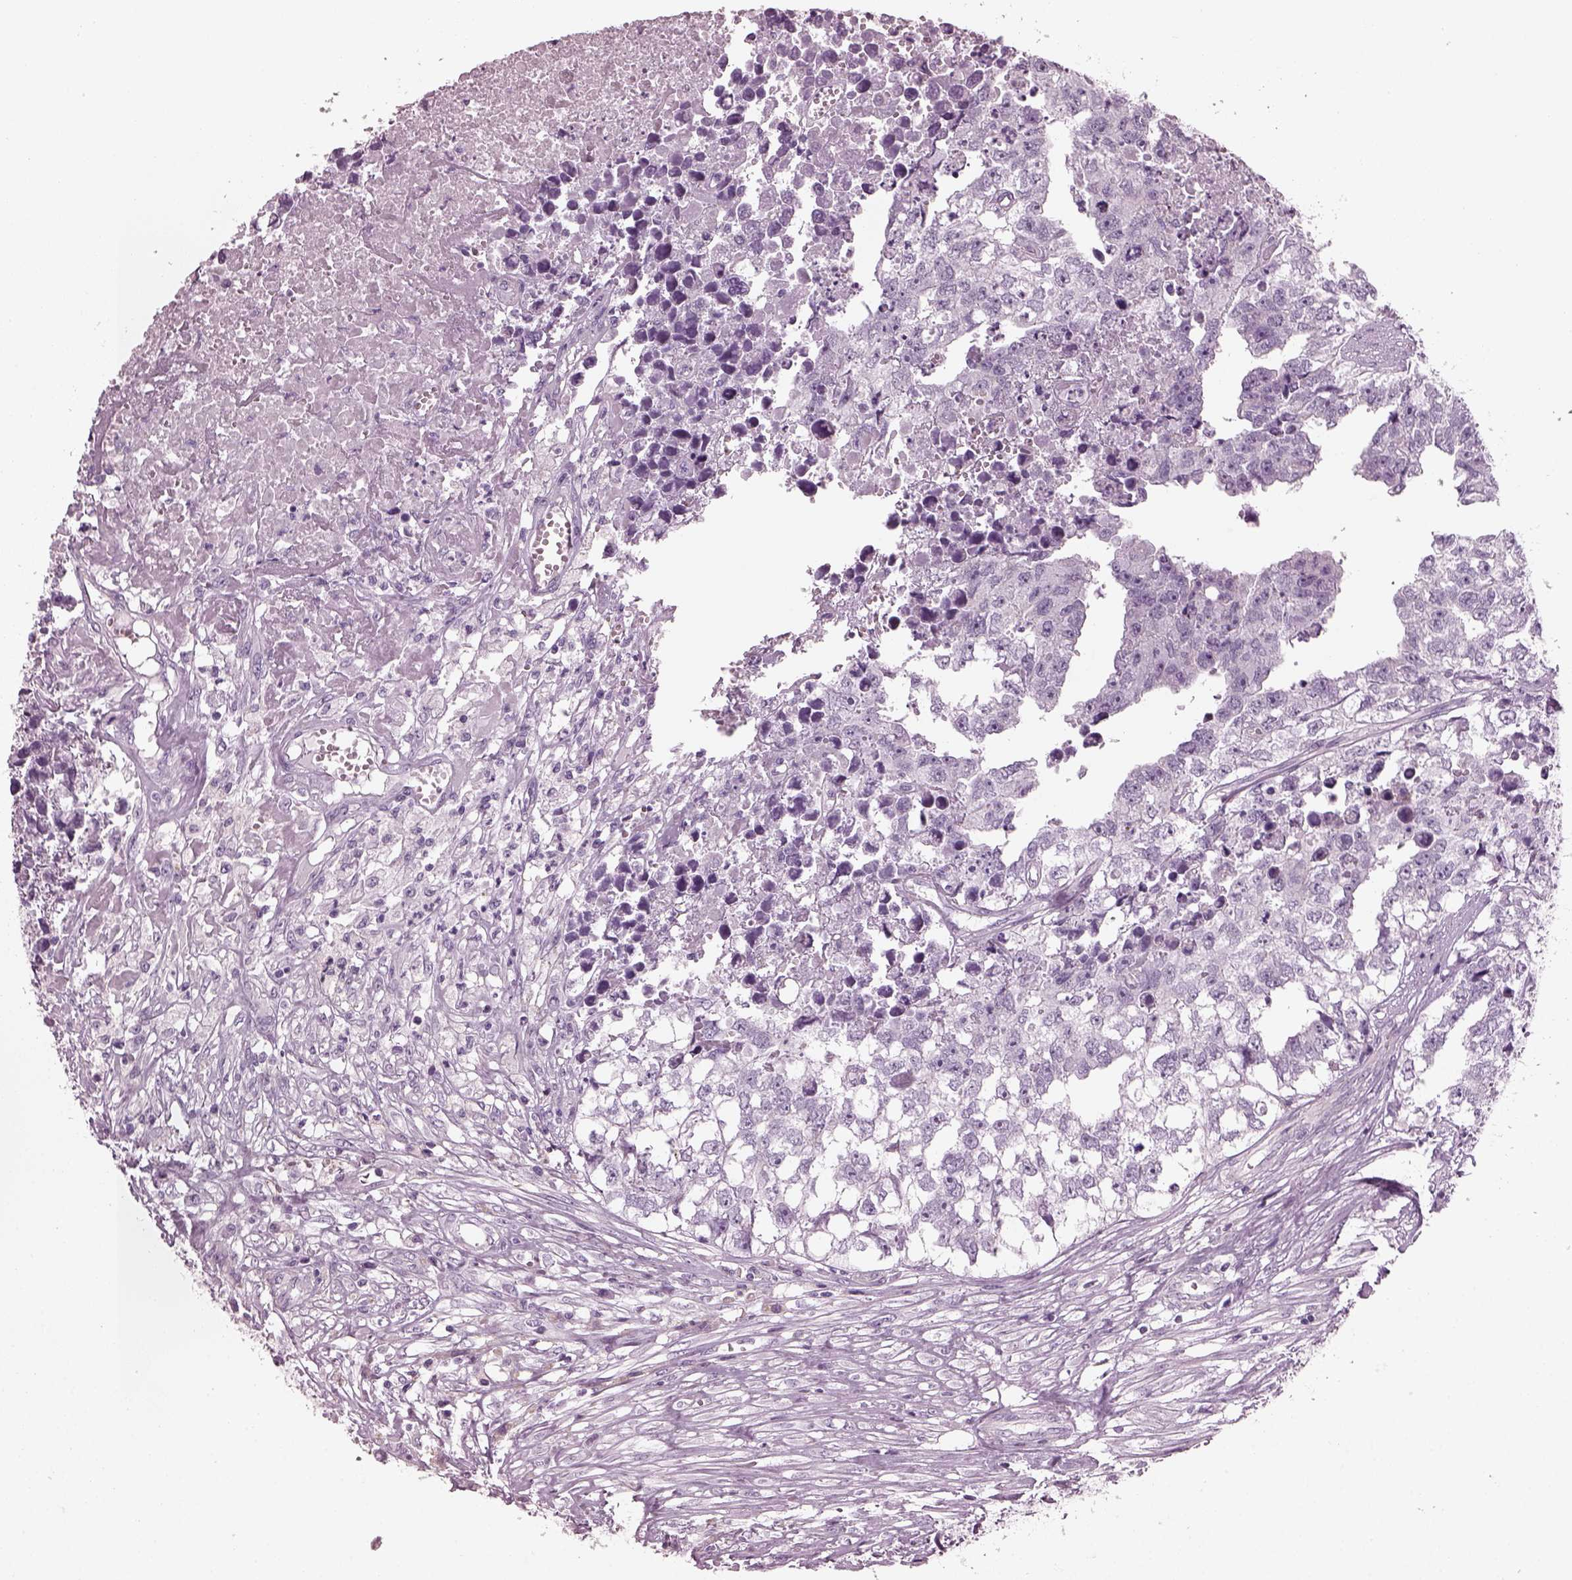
{"staining": {"intensity": "negative", "quantity": "none", "location": "none"}, "tissue": "testis cancer", "cell_type": "Tumor cells", "image_type": "cancer", "snomed": [{"axis": "morphology", "description": "Carcinoma, Embryonal, NOS"}, {"axis": "morphology", "description": "Teratoma, malignant, NOS"}, {"axis": "topography", "description": "Testis"}], "caption": "This histopathology image is of testis cancer (malignant teratoma) stained with immunohistochemistry (IHC) to label a protein in brown with the nuclei are counter-stained blue. There is no expression in tumor cells.", "gene": "PDC", "patient": {"sex": "male", "age": 44}}